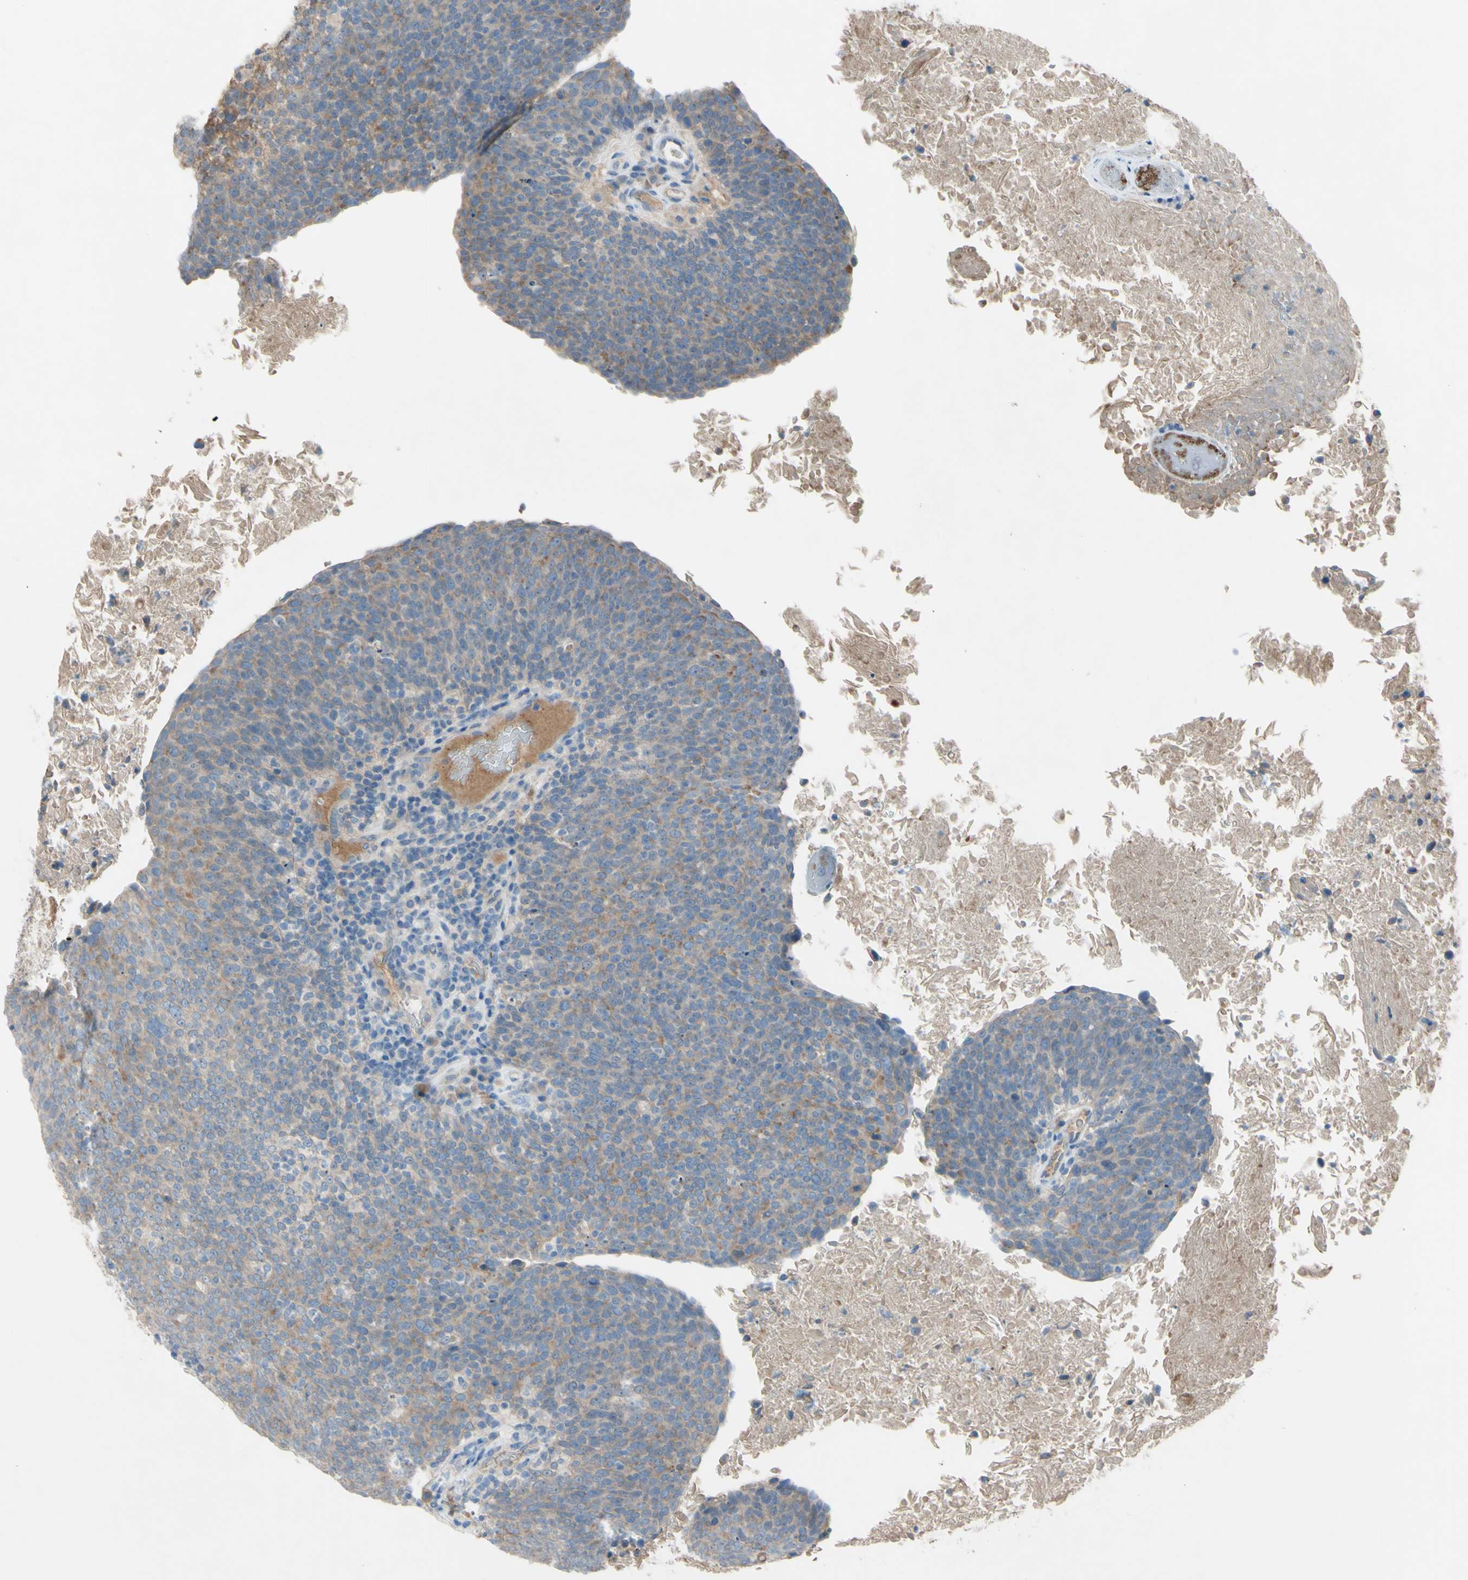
{"staining": {"intensity": "weak", "quantity": "25%-75%", "location": "cytoplasmic/membranous"}, "tissue": "head and neck cancer", "cell_type": "Tumor cells", "image_type": "cancer", "snomed": [{"axis": "morphology", "description": "Squamous cell carcinoma, NOS"}, {"axis": "morphology", "description": "Squamous cell carcinoma, metastatic, NOS"}, {"axis": "topography", "description": "Lymph node"}, {"axis": "topography", "description": "Head-Neck"}], "caption": "Weak cytoplasmic/membranous positivity for a protein is identified in about 25%-75% of tumor cells of head and neck cancer (metastatic squamous cell carcinoma) using IHC.", "gene": "ATRN", "patient": {"sex": "male", "age": 62}}